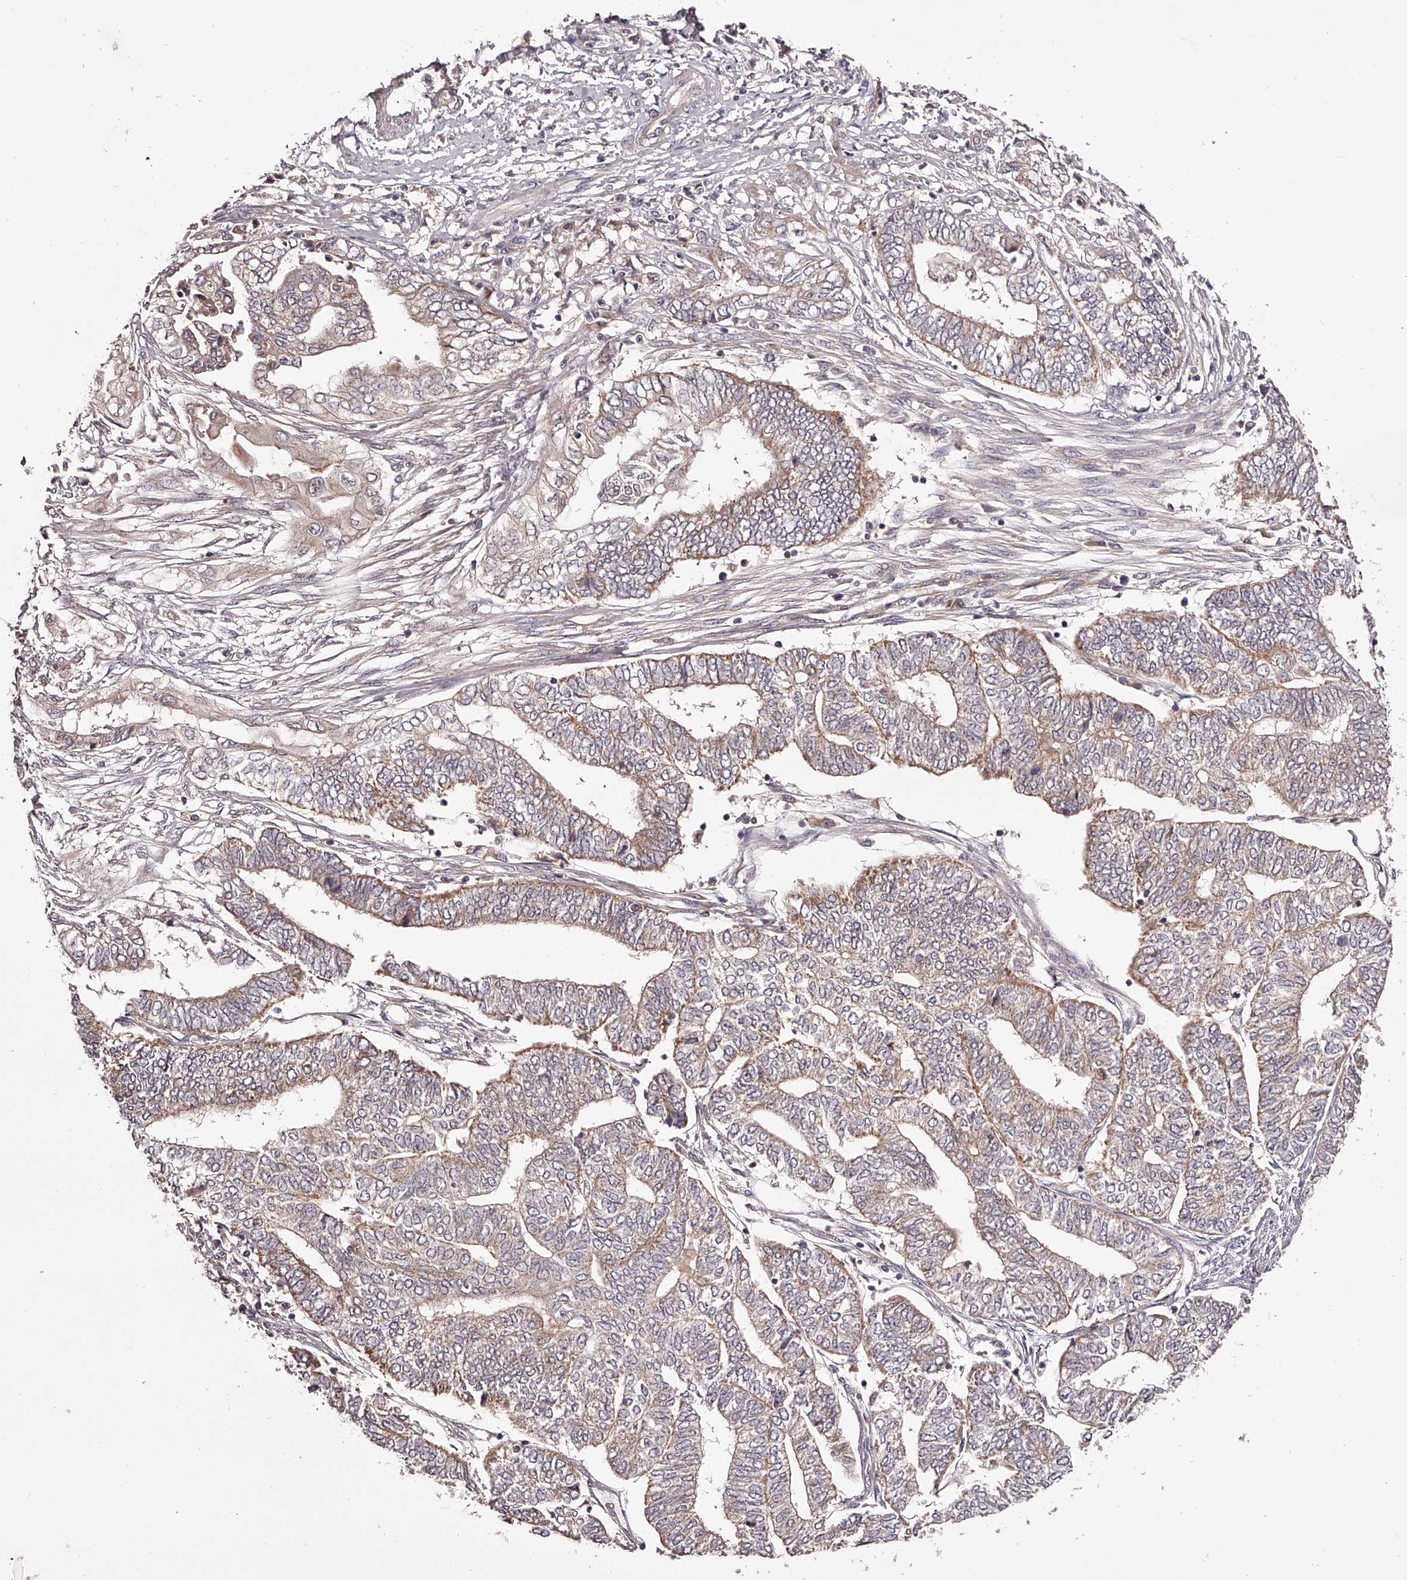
{"staining": {"intensity": "moderate", "quantity": ">75%", "location": "cytoplasmic/membranous"}, "tissue": "endometrial cancer", "cell_type": "Tumor cells", "image_type": "cancer", "snomed": [{"axis": "morphology", "description": "Adenocarcinoma, NOS"}, {"axis": "topography", "description": "Uterus"}, {"axis": "topography", "description": "Endometrium"}], "caption": "Immunohistochemical staining of endometrial cancer (adenocarcinoma) exhibits moderate cytoplasmic/membranous protein expression in approximately >75% of tumor cells.", "gene": "ODF2L", "patient": {"sex": "female", "age": 70}}